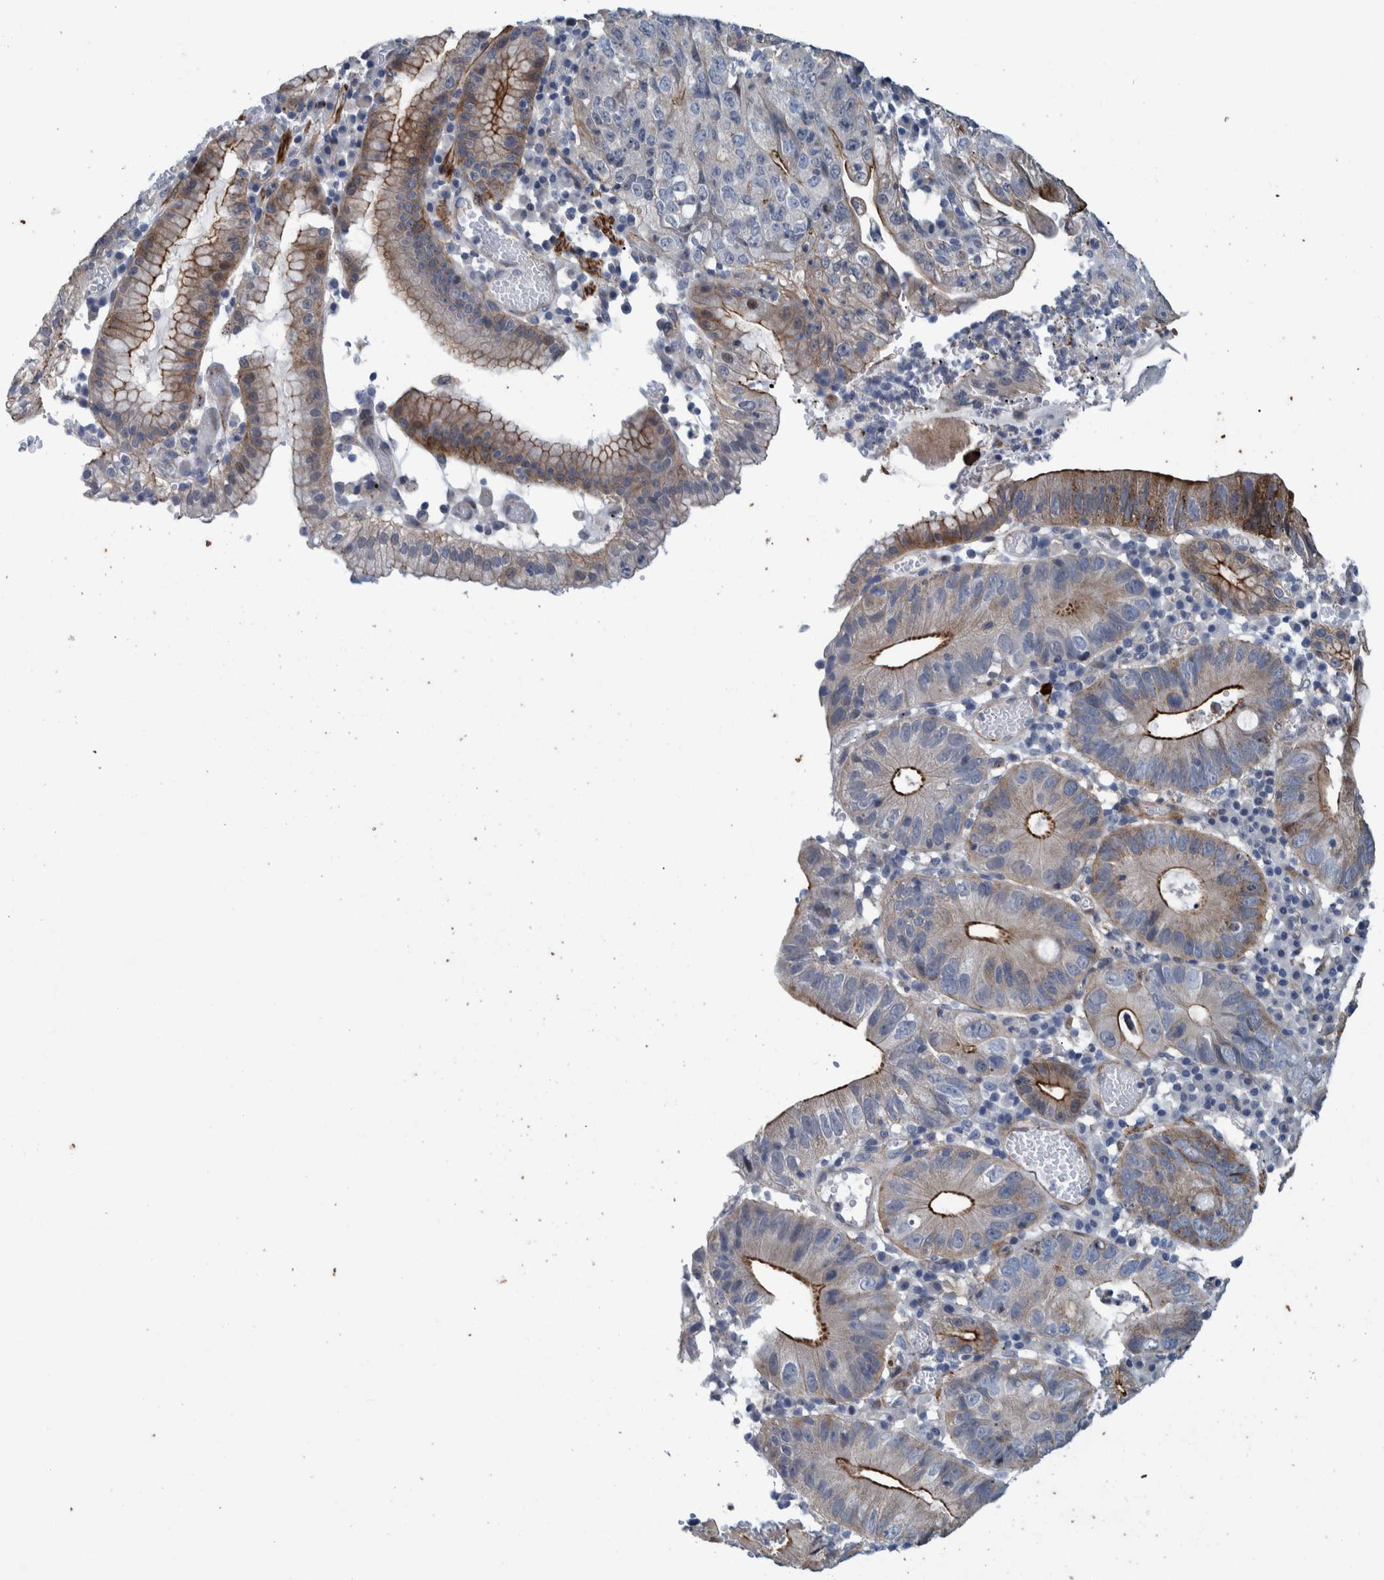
{"staining": {"intensity": "moderate", "quantity": "25%-75%", "location": "cytoplasmic/membranous"}, "tissue": "stomach cancer", "cell_type": "Tumor cells", "image_type": "cancer", "snomed": [{"axis": "morphology", "description": "Adenocarcinoma, NOS"}, {"axis": "topography", "description": "Stomach"}], "caption": "Stomach cancer (adenocarcinoma) tissue exhibits moderate cytoplasmic/membranous positivity in approximately 25%-75% of tumor cells, visualized by immunohistochemistry. (DAB (3,3'-diaminobenzidine) IHC with brightfield microscopy, high magnification).", "gene": "MKS1", "patient": {"sex": "male", "age": 59}}